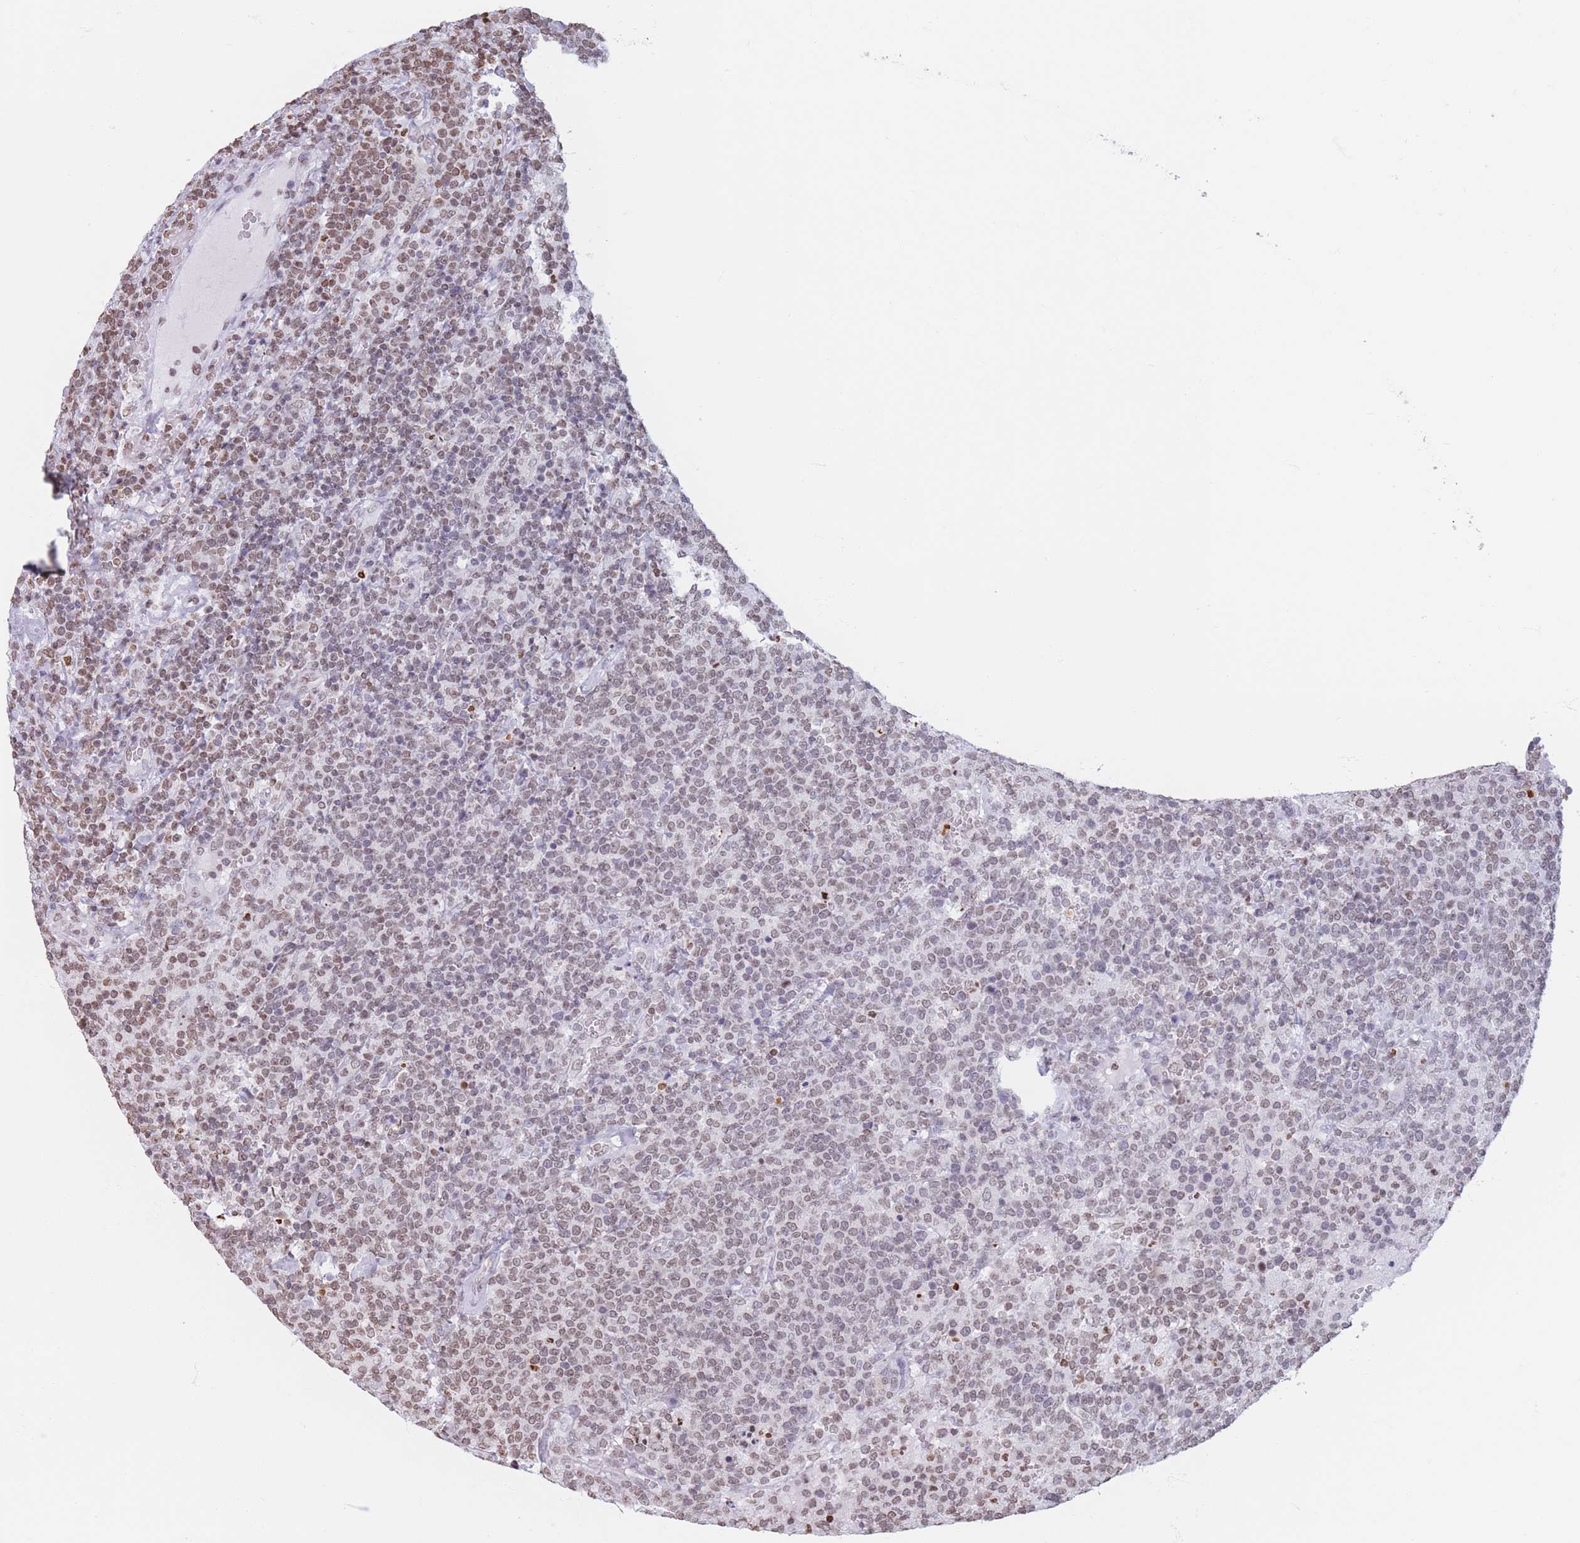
{"staining": {"intensity": "weak", "quantity": ">75%", "location": "nuclear"}, "tissue": "lymphoma", "cell_type": "Tumor cells", "image_type": "cancer", "snomed": [{"axis": "morphology", "description": "Malignant lymphoma, non-Hodgkin's type, High grade"}, {"axis": "topography", "description": "Lymph node"}], "caption": "Weak nuclear staining is identified in approximately >75% of tumor cells in malignant lymphoma, non-Hodgkin's type (high-grade).", "gene": "RYK", "patient": {"sex": "male", "age": 61}}